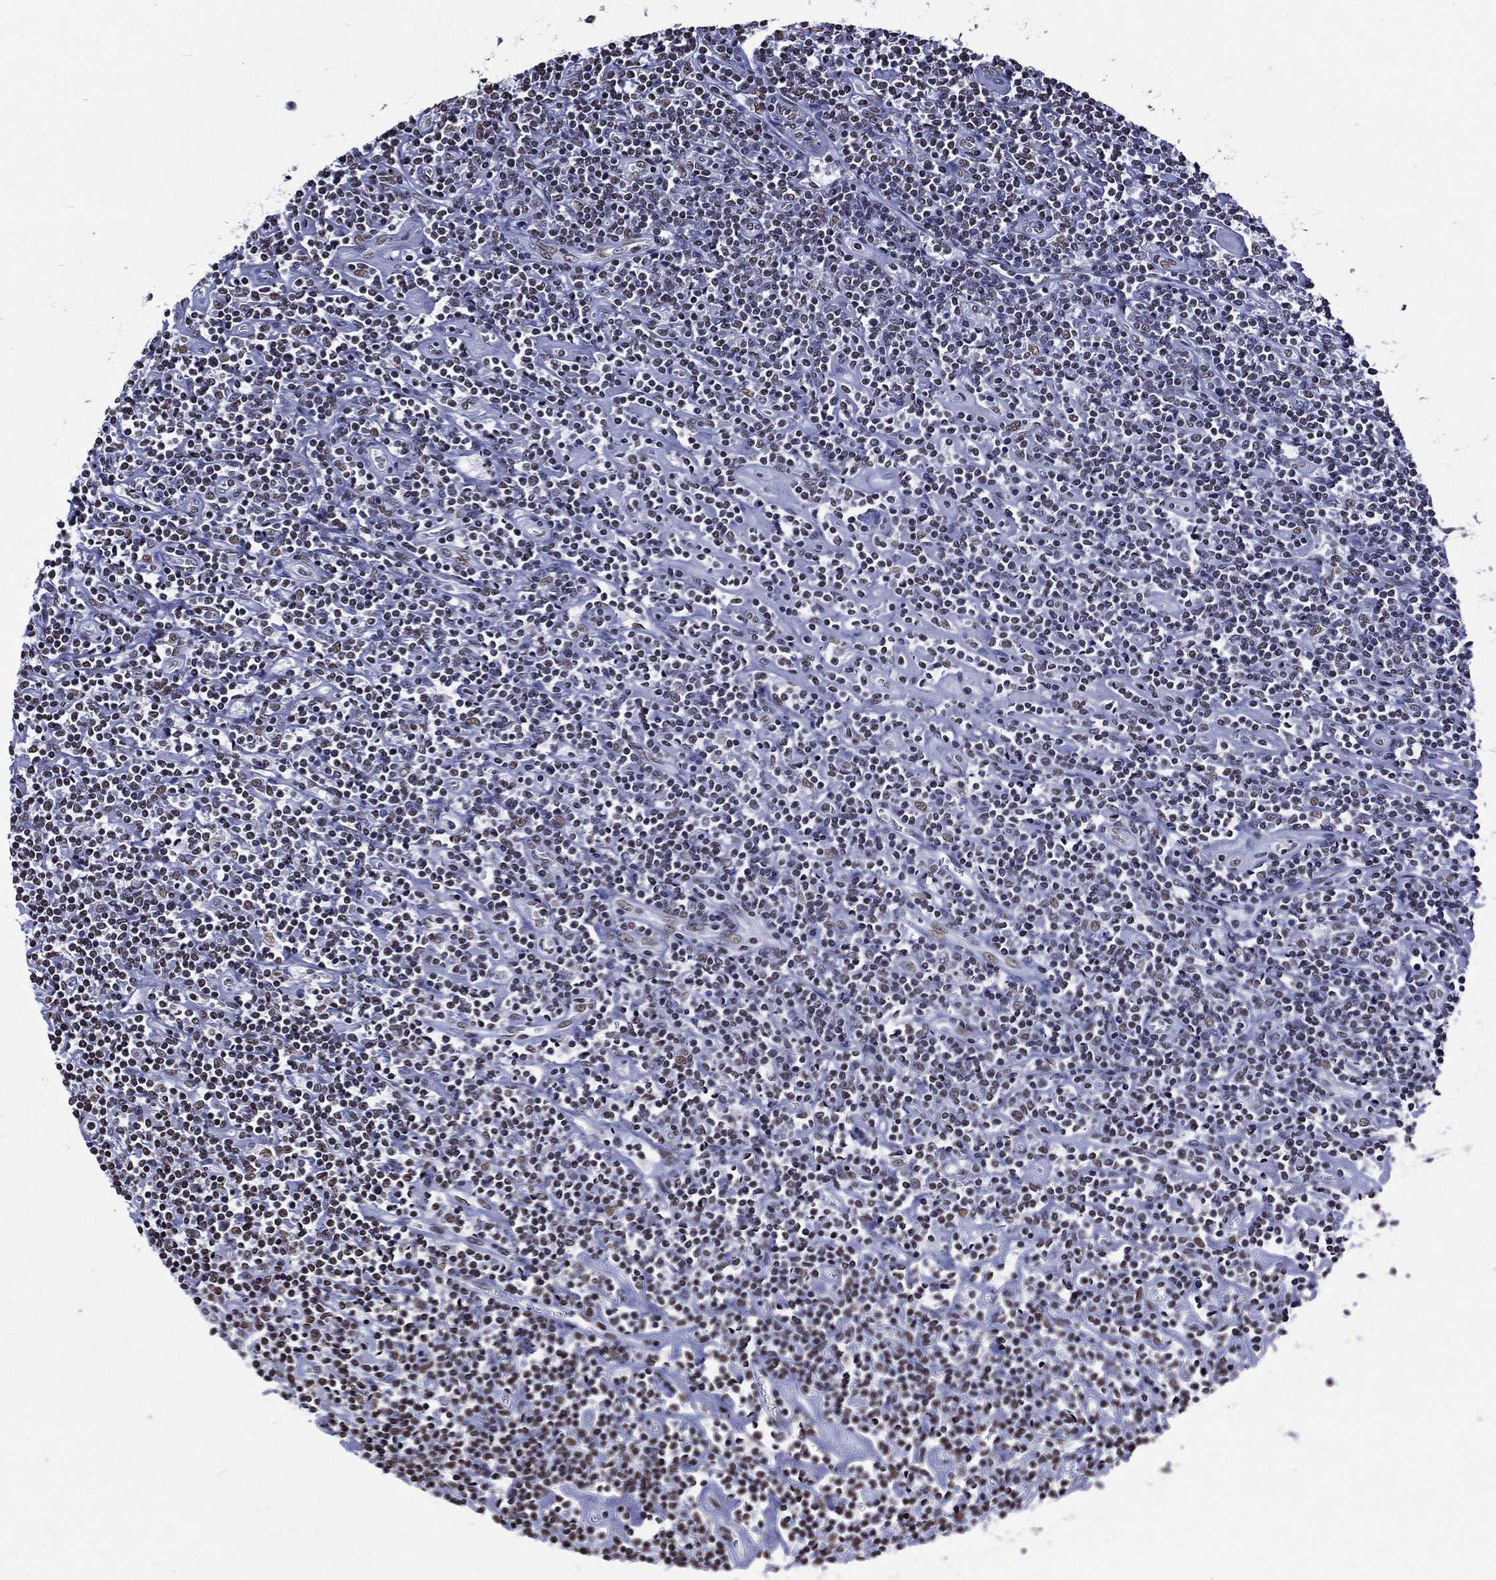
{"staining": {"intensity": "weak", "quantity": "25%-75%", "location": "nuclear"}, "tissue": "lymphoma", "cell_type": "Tumor cells", "image_type": "cancer", "snomed": [{"axis": "morphology", "description": "Hodgkin's disease, NOS"}, {"axis": "topography", "description": "Lymph node"}], "caption": "DAB (3,3'-diaminobenzidine) immunohistochemical staining of Hodgkin's disease shows weak nuclear protein expression in approximately 25%-75% of tumor cells. (brown staining indicates protein expression, while blue staining denotes nuclei).", "gene": "RETREG2", "patient": {"sex": "male", "age": 40}}